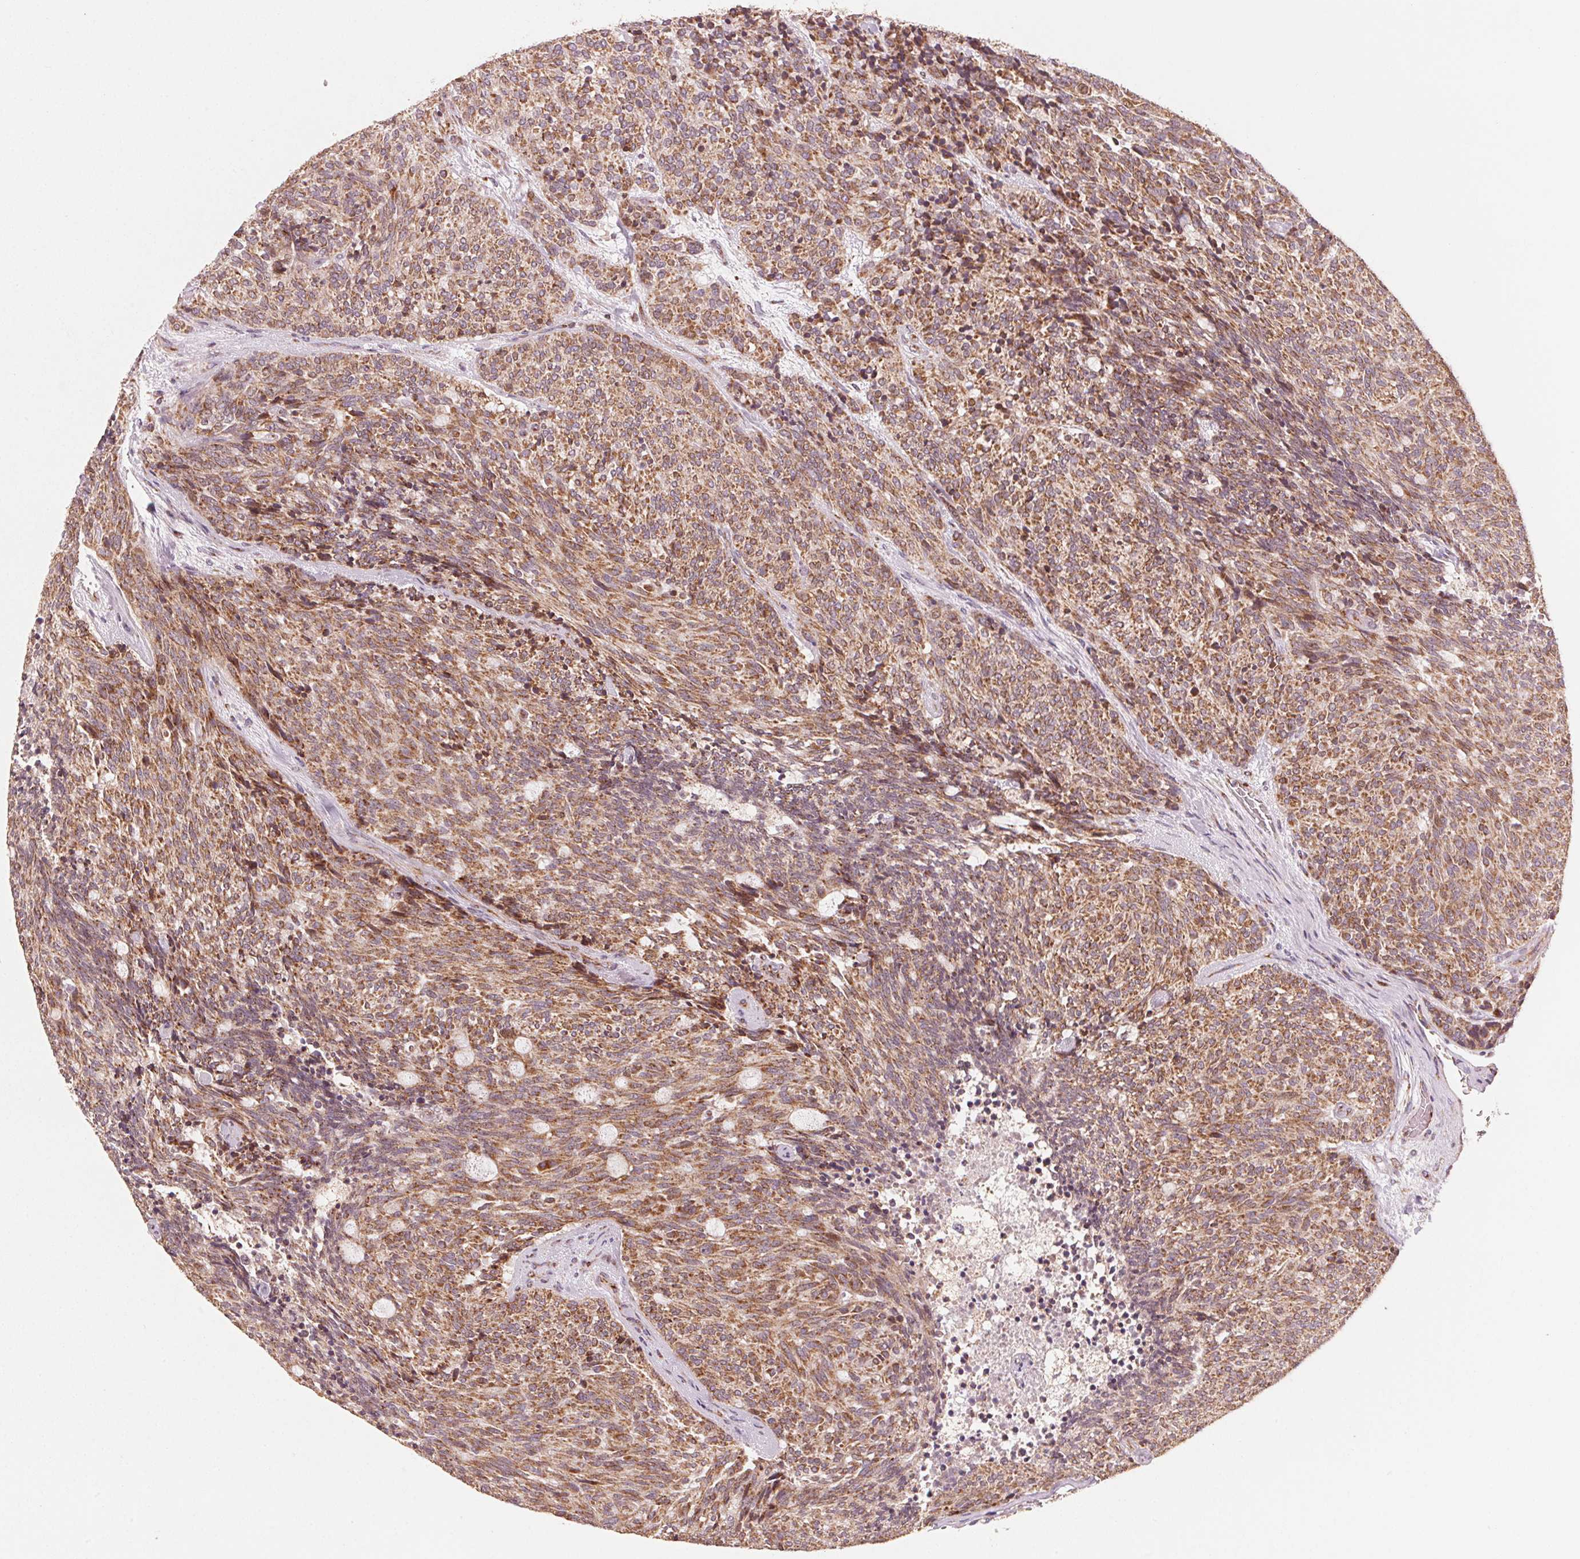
{"staining": {"intensity": "moderate", "quantity": ">75%", "location": "cytoplasmic/membranous"}, "tissue": "carcinoid", "cell_type": "Tumor cells", "image_type": "cancer", "snomed": [{"axis": "morphology", "description": "Carcinoid, malignant, NOS"}, {"axis": "topography", "description": "Pancreas"}], "caption": "About >75% of tumor cells in malignant carcinoid display moderate cytoplasmic/membranous protein positivity as visualized by brown immunohistochemical staining.", "gene": "TOMM70", "patient": {"sex": "female", "age": 54}}